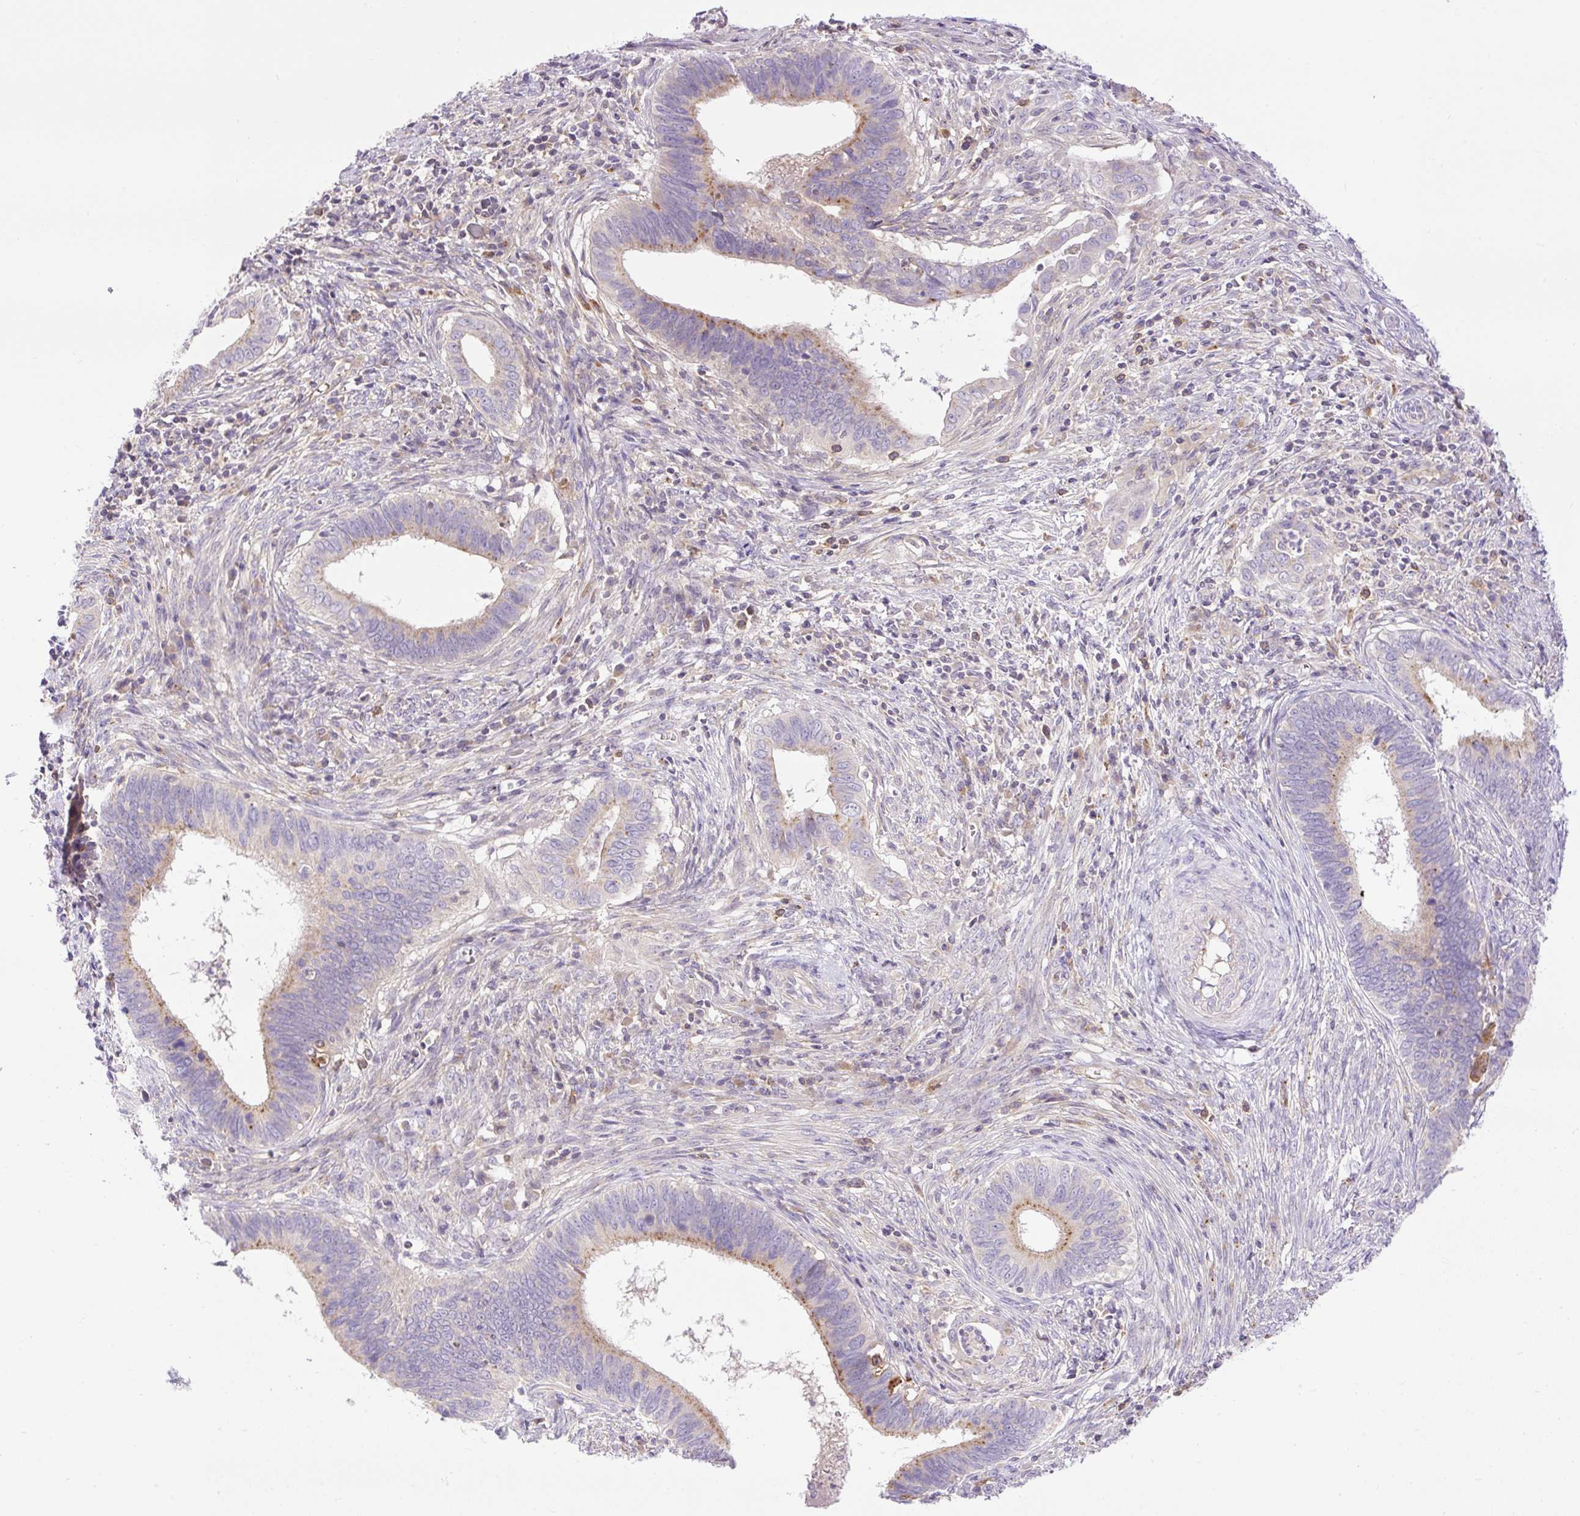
{"staining": {"intensity": "moderate", "quantity": "25%-75%", "location": "cytoplasmic/membranous"}, "tissue": "cervical cancer", "cell_type": "Tumor cells", "image_type": "cancer", "snomed": [{"axis": "morphology", "description": "Adenocarcinoma, NOS"}, {"axis": "topography", "description": "Cervix"}], "caption": "Adenocarcinoma (cervical) stained with a brown dye demonstrates moderate cytoplasmic/membranous positive positivity in approximately 25%-75% of tumor cells.", "gene": "HEXB", "patient": {"sex": "female", "age": 42}}